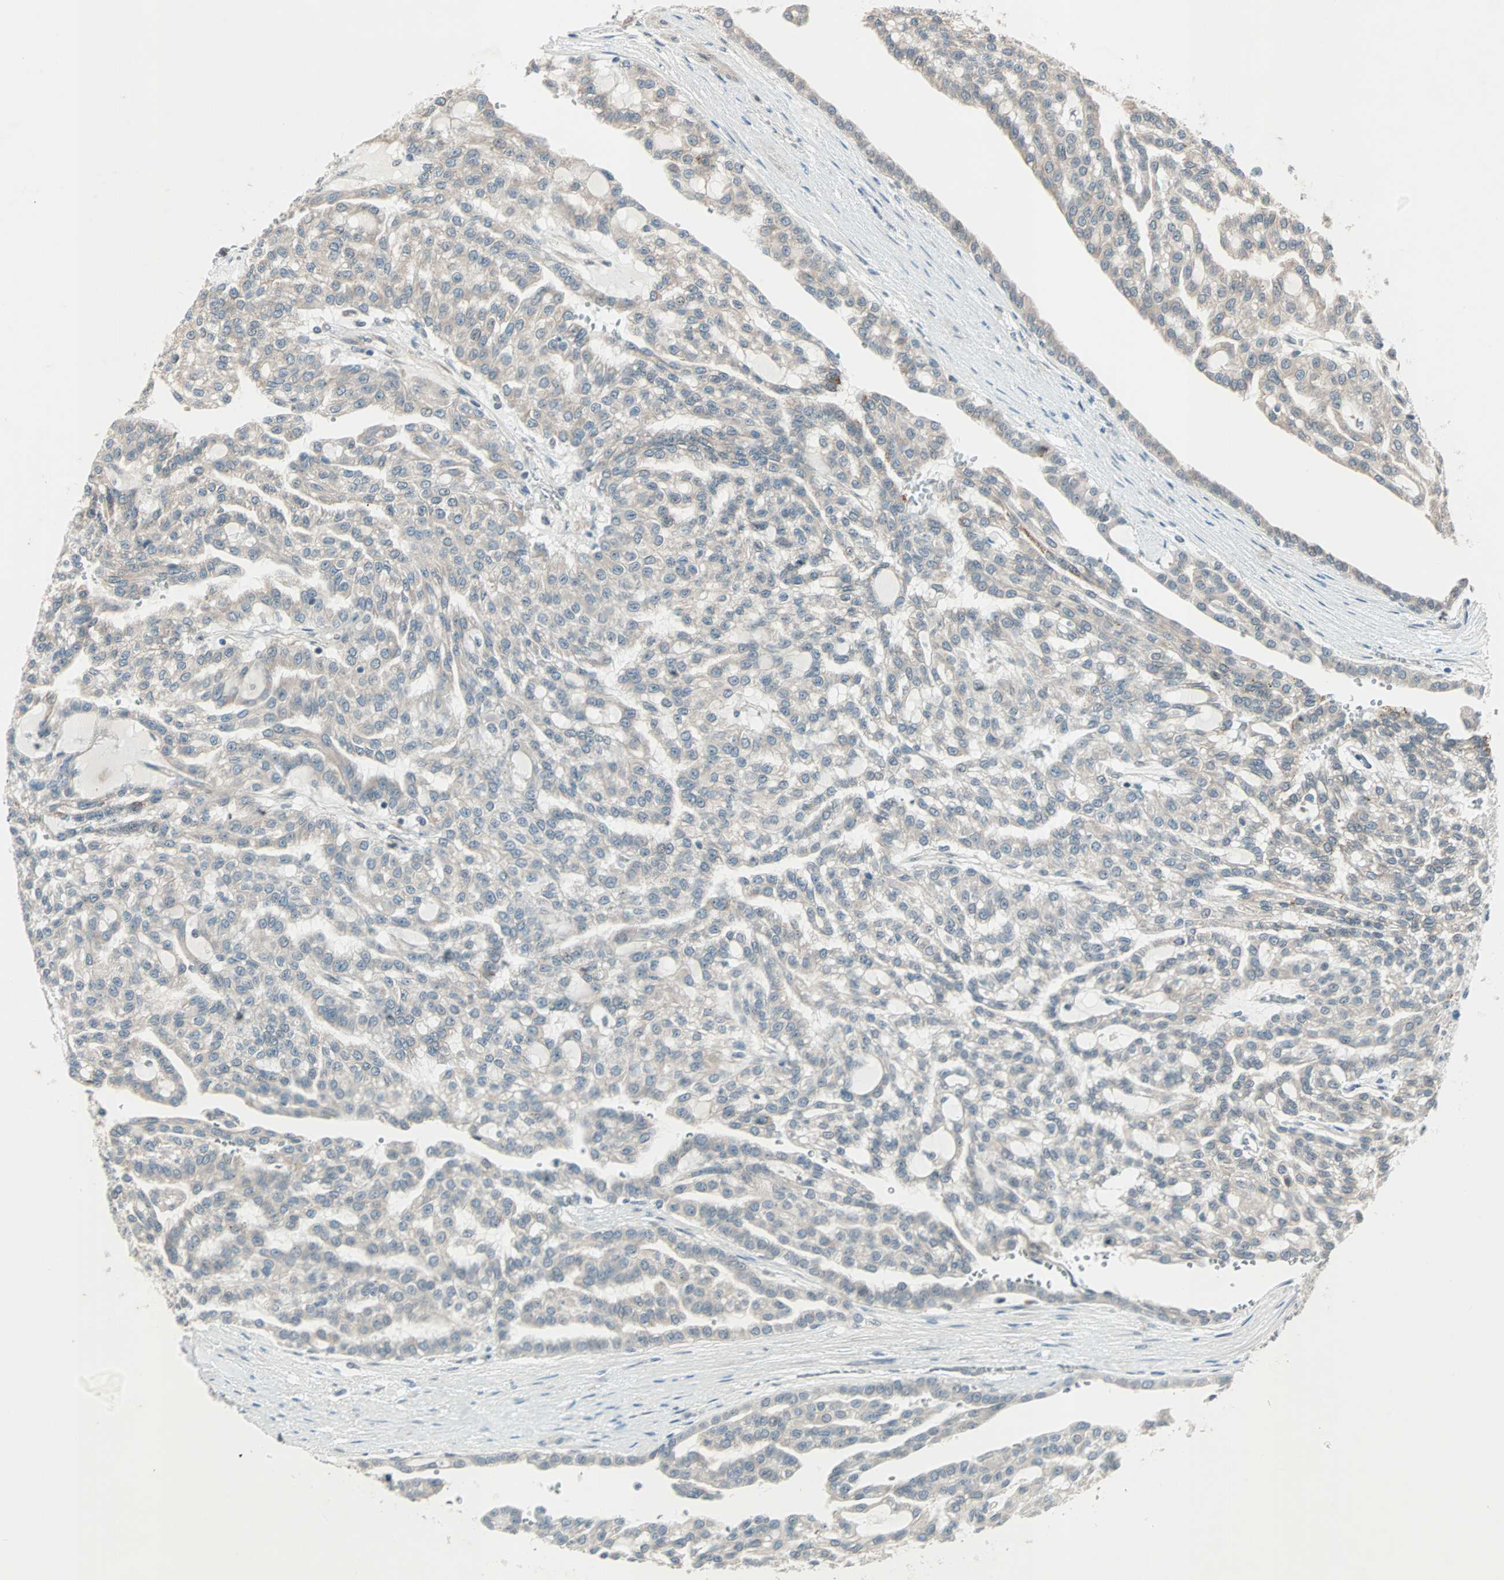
{"staining": {"intensity": "weak", "quantity": "25%-75%", "location": "cytoplasmic/membranous"}, "tissue": "renal cancer", "cell_type": "Tumor cells", "image_type": "cancer", "snomed": [{"axis": "morphology", "description": "Adenocarcinoma, NOS"}, {"axis": "topography", "description": "Kidney"}], "caption": "Renal cancer stained with a protein marker reveals weak staining in tumor cells.", "gene": "PGBD1", "patient": {"sex": "male", "age": 63}}